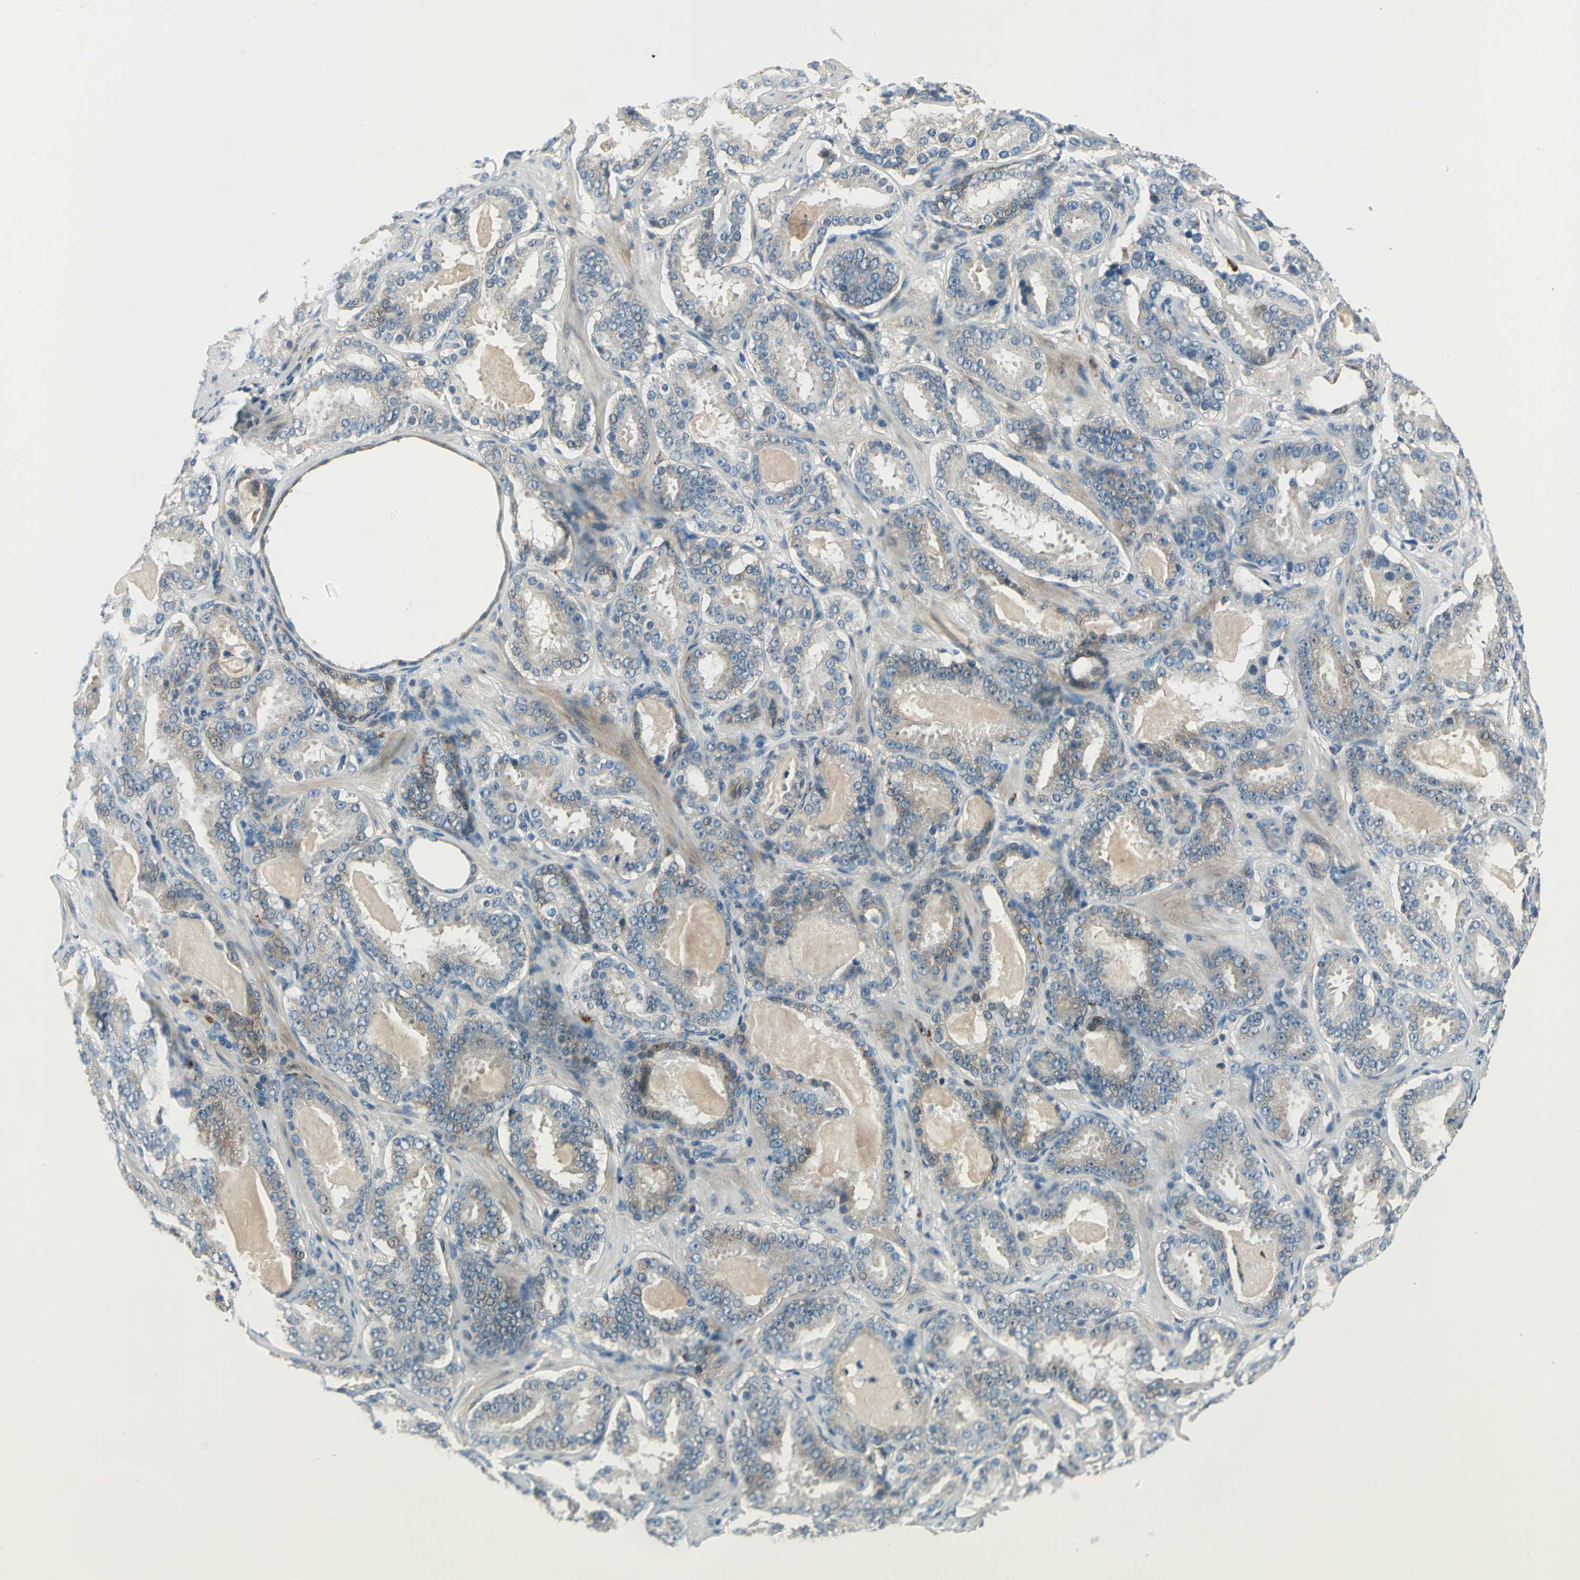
{"staining": {"intensity": "weak", "quantity": ">75%", "location": "cytoplasmic/membranous"}, "tissue": "prostate cancer", "cell_type": "Tumor cells", "image_type": "cancer", "snomed": [{"axis": "morphology", "description": "Adenocarcinoma, Low grade"}, {"axis": "topography", "description": "Prostate"}], "caption": "Immunohistochemical staining of low-grade adenocarcinoma (prostate) displays weak cytoplasmic/membranous protein positivity in about >75% of tumor cells.", "gene": "PRKAA1", "patient": {"sex": "male", "age": 59}}